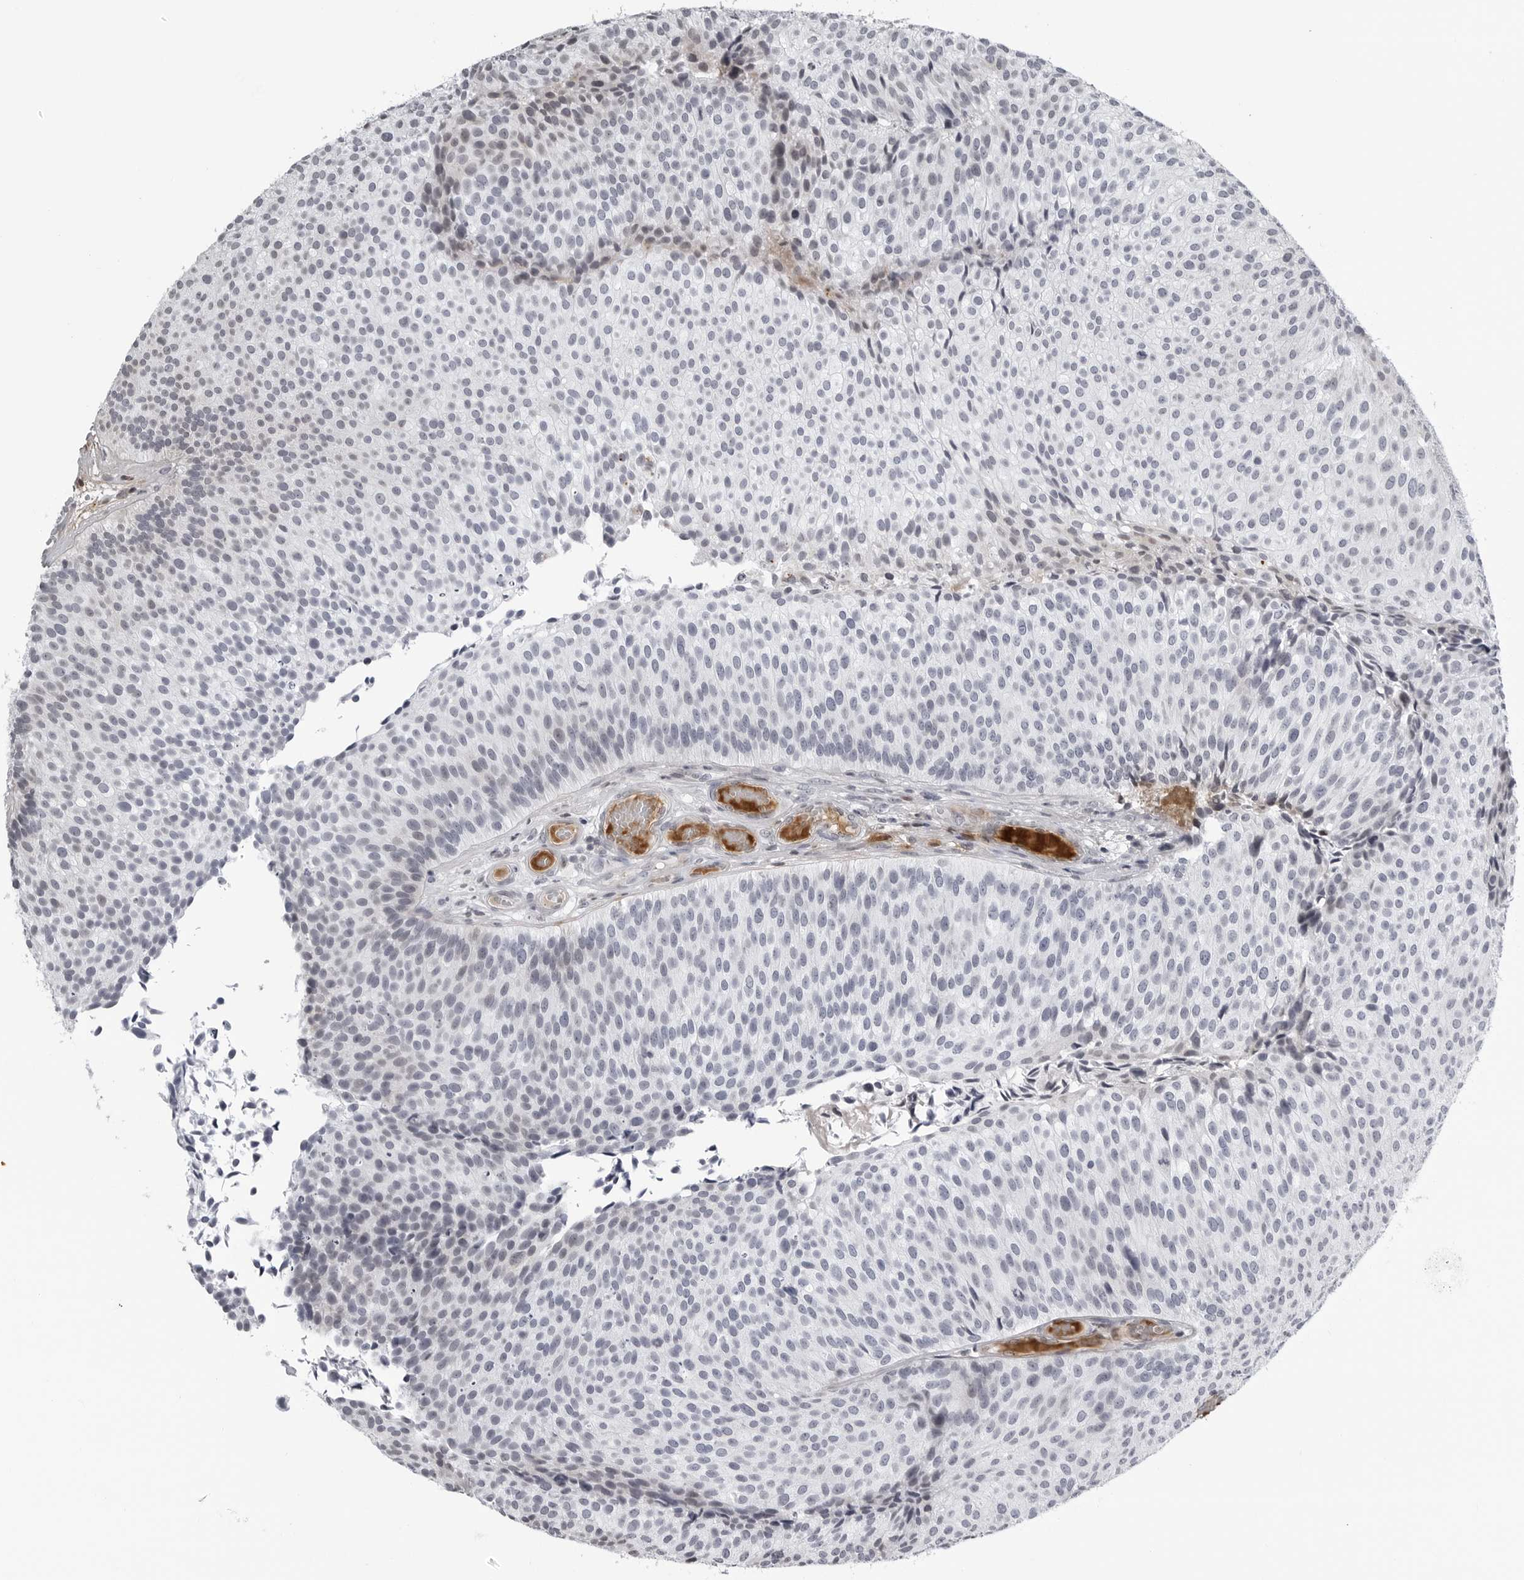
{"staining": {"intensity": "negative", "quantity": "none", "location": "none"}, "tissue": "urothelial cancer", "cell_type": "Tumor cells", "image_type": "cancer", "snomed": [{"axis": "morphology", "description": "Urothelial carcinoma, Low grade"}, {"axis": "topography", "description": "Urinary bladder"}], "caption": "The photomicrograph demonstrates no significant expression in tumor cells of low-grade urothelial carcinoma.", "gene": "CXCR5", "patient": {"sex": "male", "age": 86}}